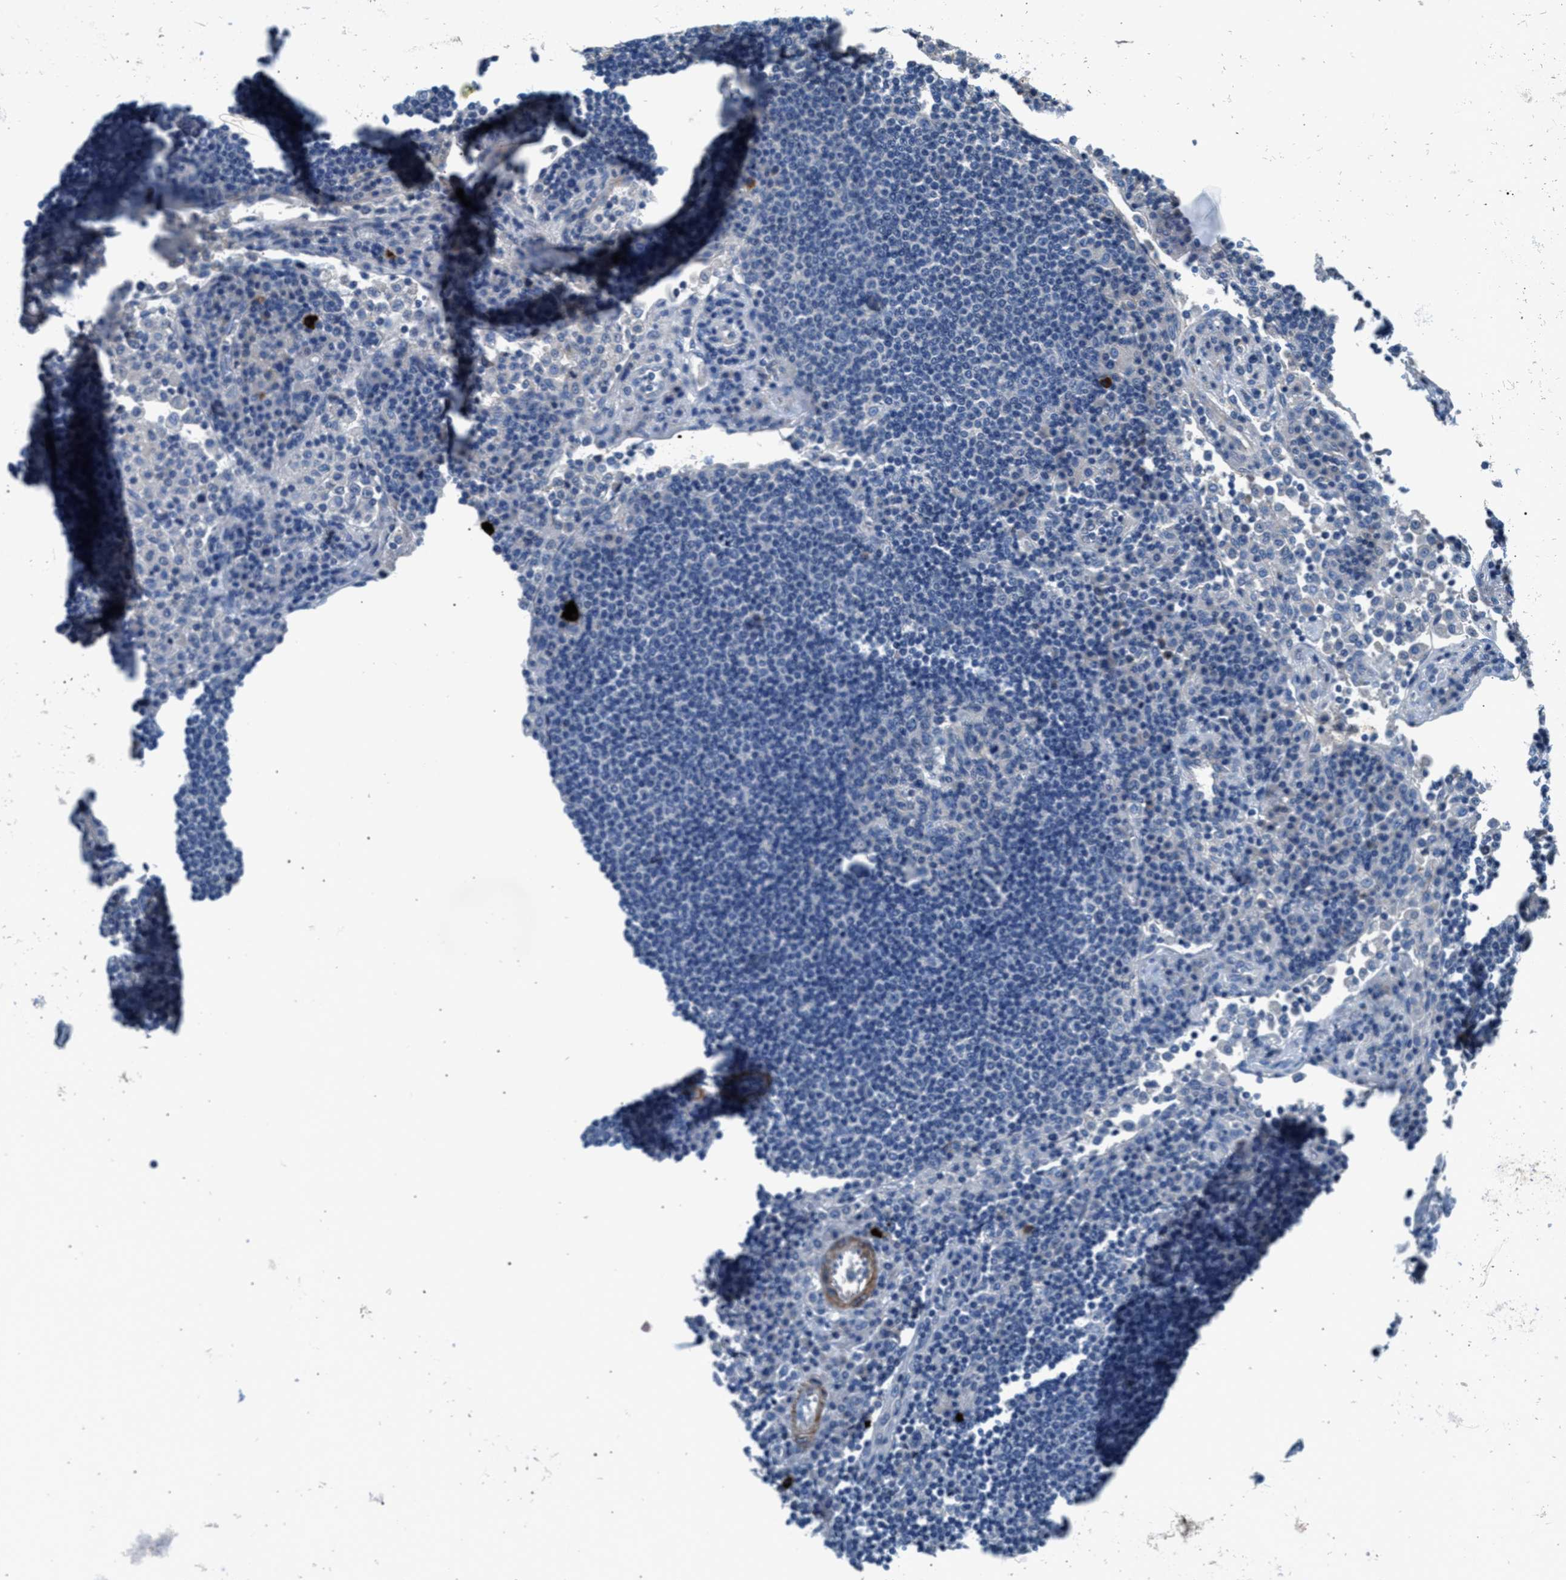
{"staining": {"intensity": "negative", "quantity": "none", "location": "none"}, "tissue": "lymph node", "cell_type": "Germinal center cells", "image_type": "normal", "snomed": [{"axis": "morphology", "description": "Normal tissue, NOS"}, {"axis": "topography", "description": "Lymph node"}], "caption": "Image shows no significant protein expression in germinal center cells of benign lymph node.", "gene": "CDRT4", "patient": {"sex": "female", "age": 53}}